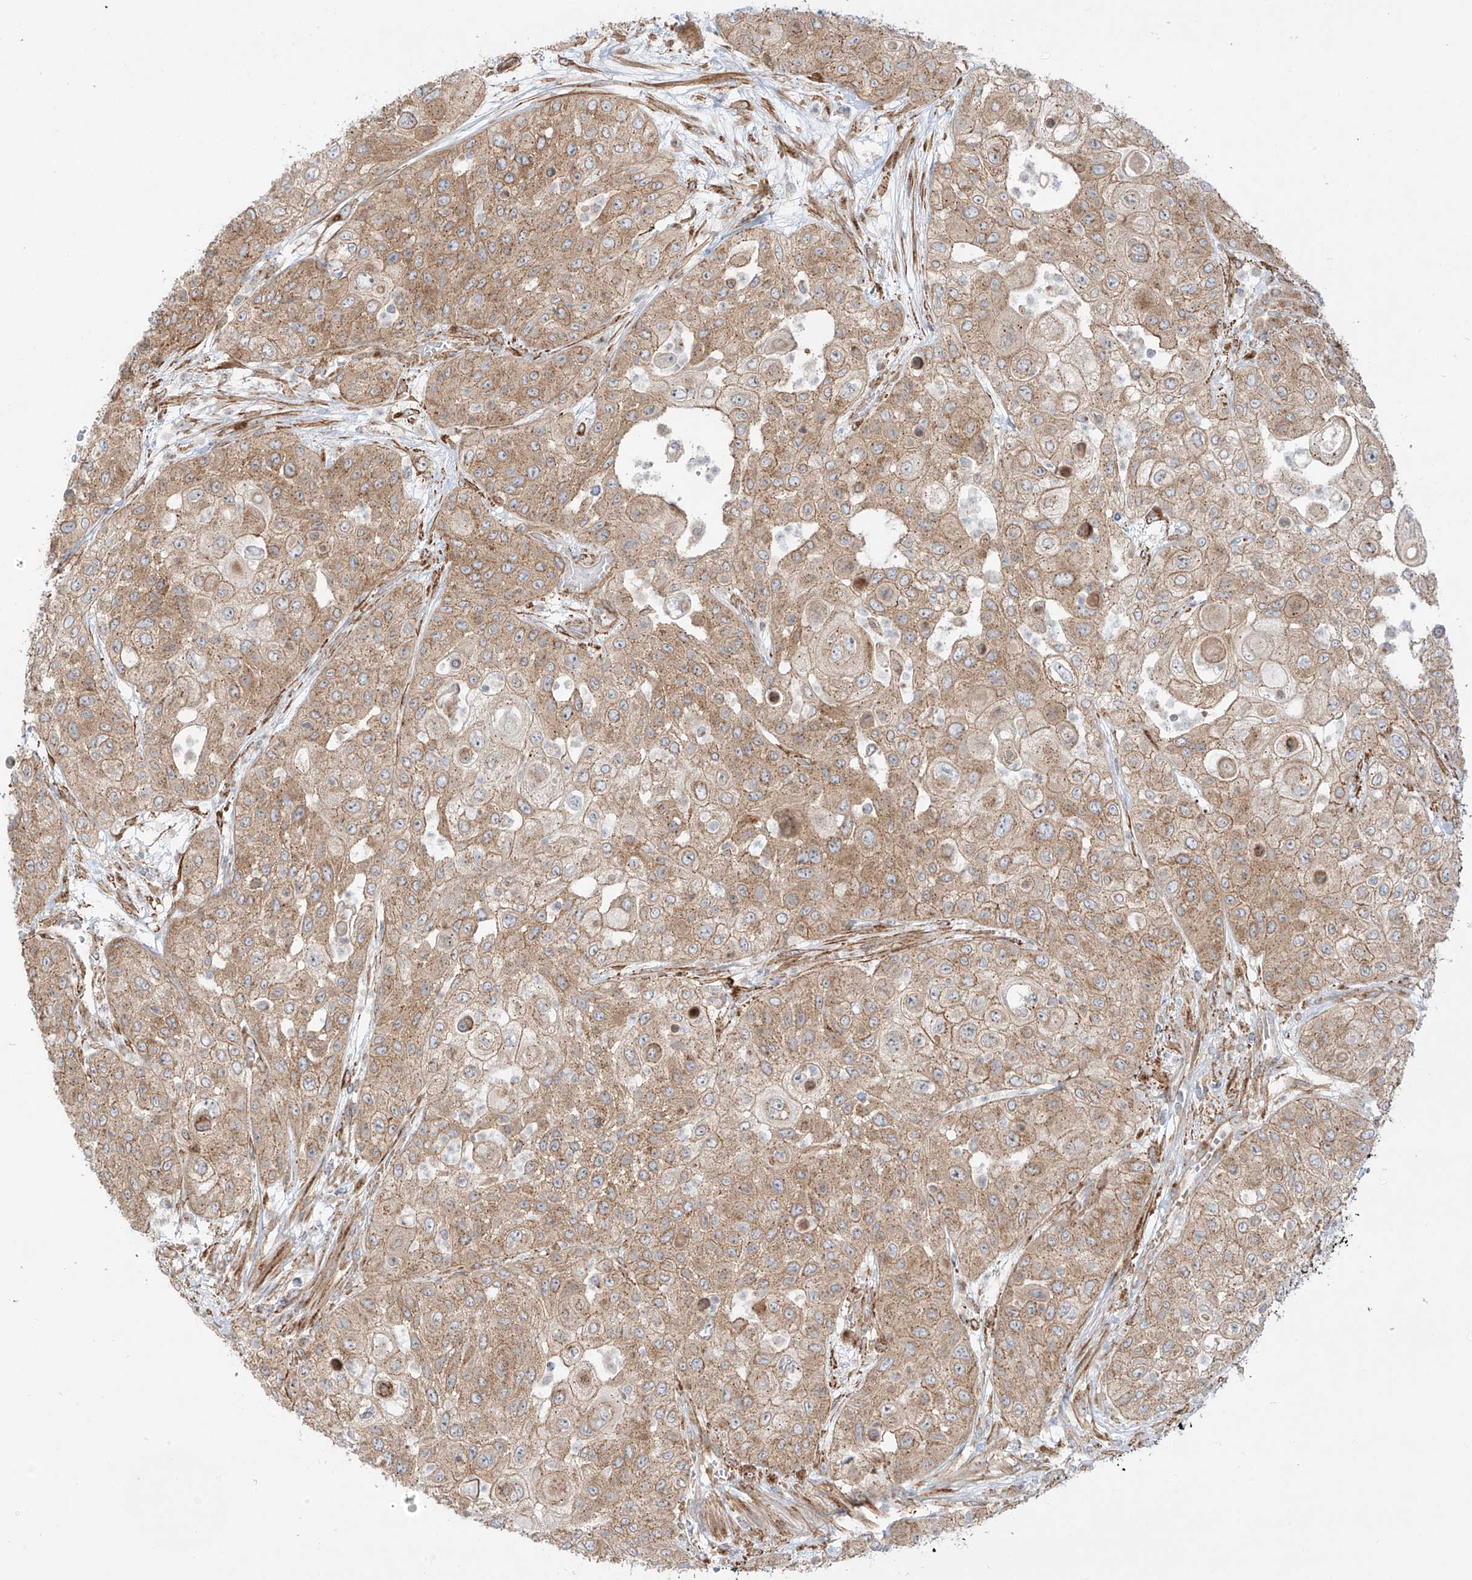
{"staining": {"intensity": "moderate", "quantity": ">75%", "location": "cytoplasmic/membranous"}, "tissue": "urothelial cancer", "cell_type": "Tumor cells", "image_type": "cancer", "snomed": [{"axis": "morphology", "description": "Urothelial carcinoma, High grade"}, {"axis": "topography", "description": "Urinary bladder"}], "caption": "DAB (3,3'-diaminobenzidine) immunohistochemical staining of urothelial carcinoma (high-grade) demonstrates moderate cytoplasmic/membranous protein staining in approximately >75% of tumor cells. The staining is performed using DAB (3,3'-diaminobenzidine) brown chromogen to label protein expression. The nuclei are counter-stained blue using hematoxylin.", "gene": "ZNF287", "patient": {"sex": "female", "age": 79}}